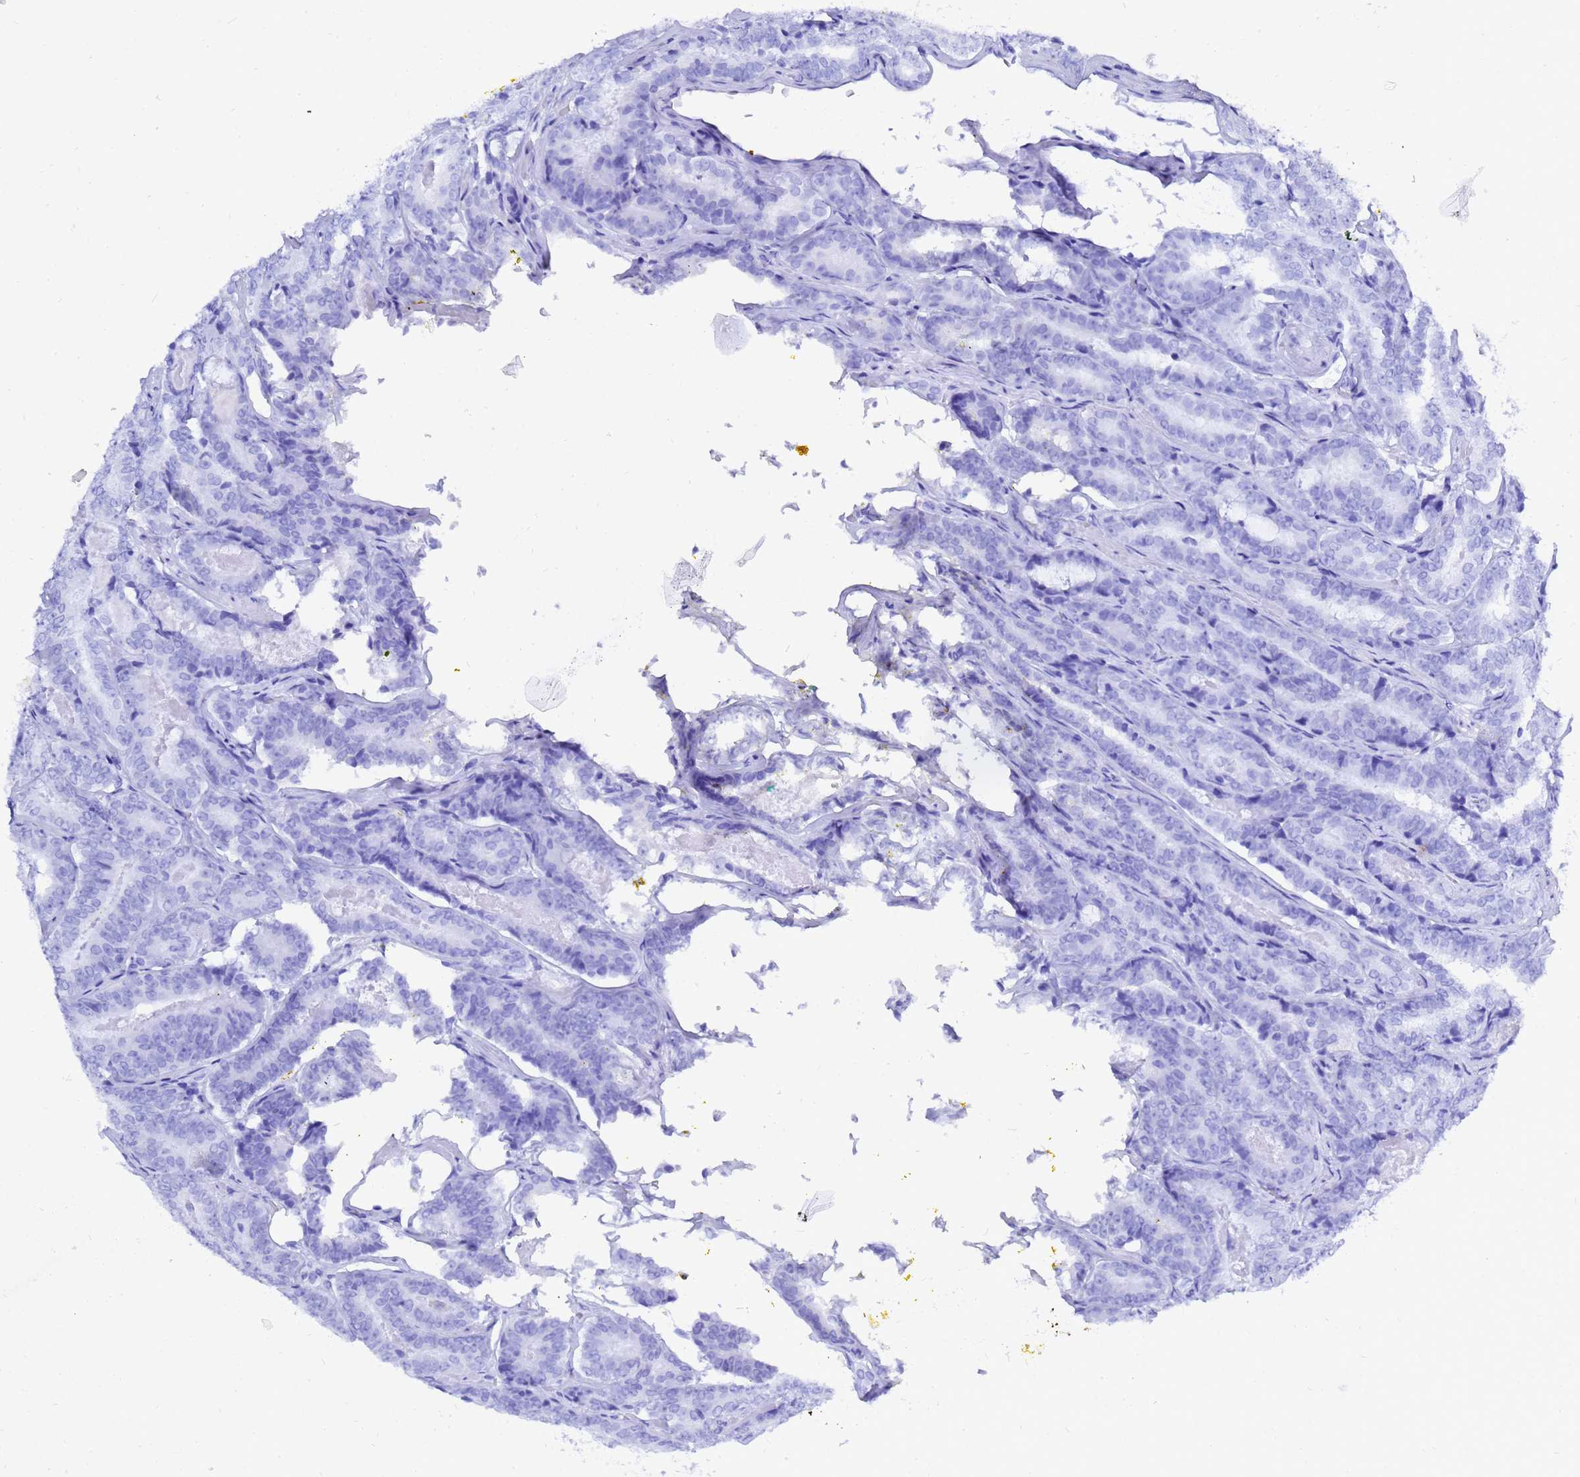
{"staining": {"intensity": "negative", "quantity": "none", "location": "none"}, "tissue": "prostate cancer", "cell_type": "Tumor cells", "image_type": "cancer", "snomed": [{"axis": "morphology", "description": "Adenocarcinoma, High grade"}, {"axis": "topography", "description": "Prostate"}], "caption": "High power microscopy micrograph of an IHC photomicrograph of prostate cancer (adenocarcinoma (high-grade)), revealing no significant expression in tumor cells.", "gene": "LIPF", "patient": {"sex": "male", "age": 72}}